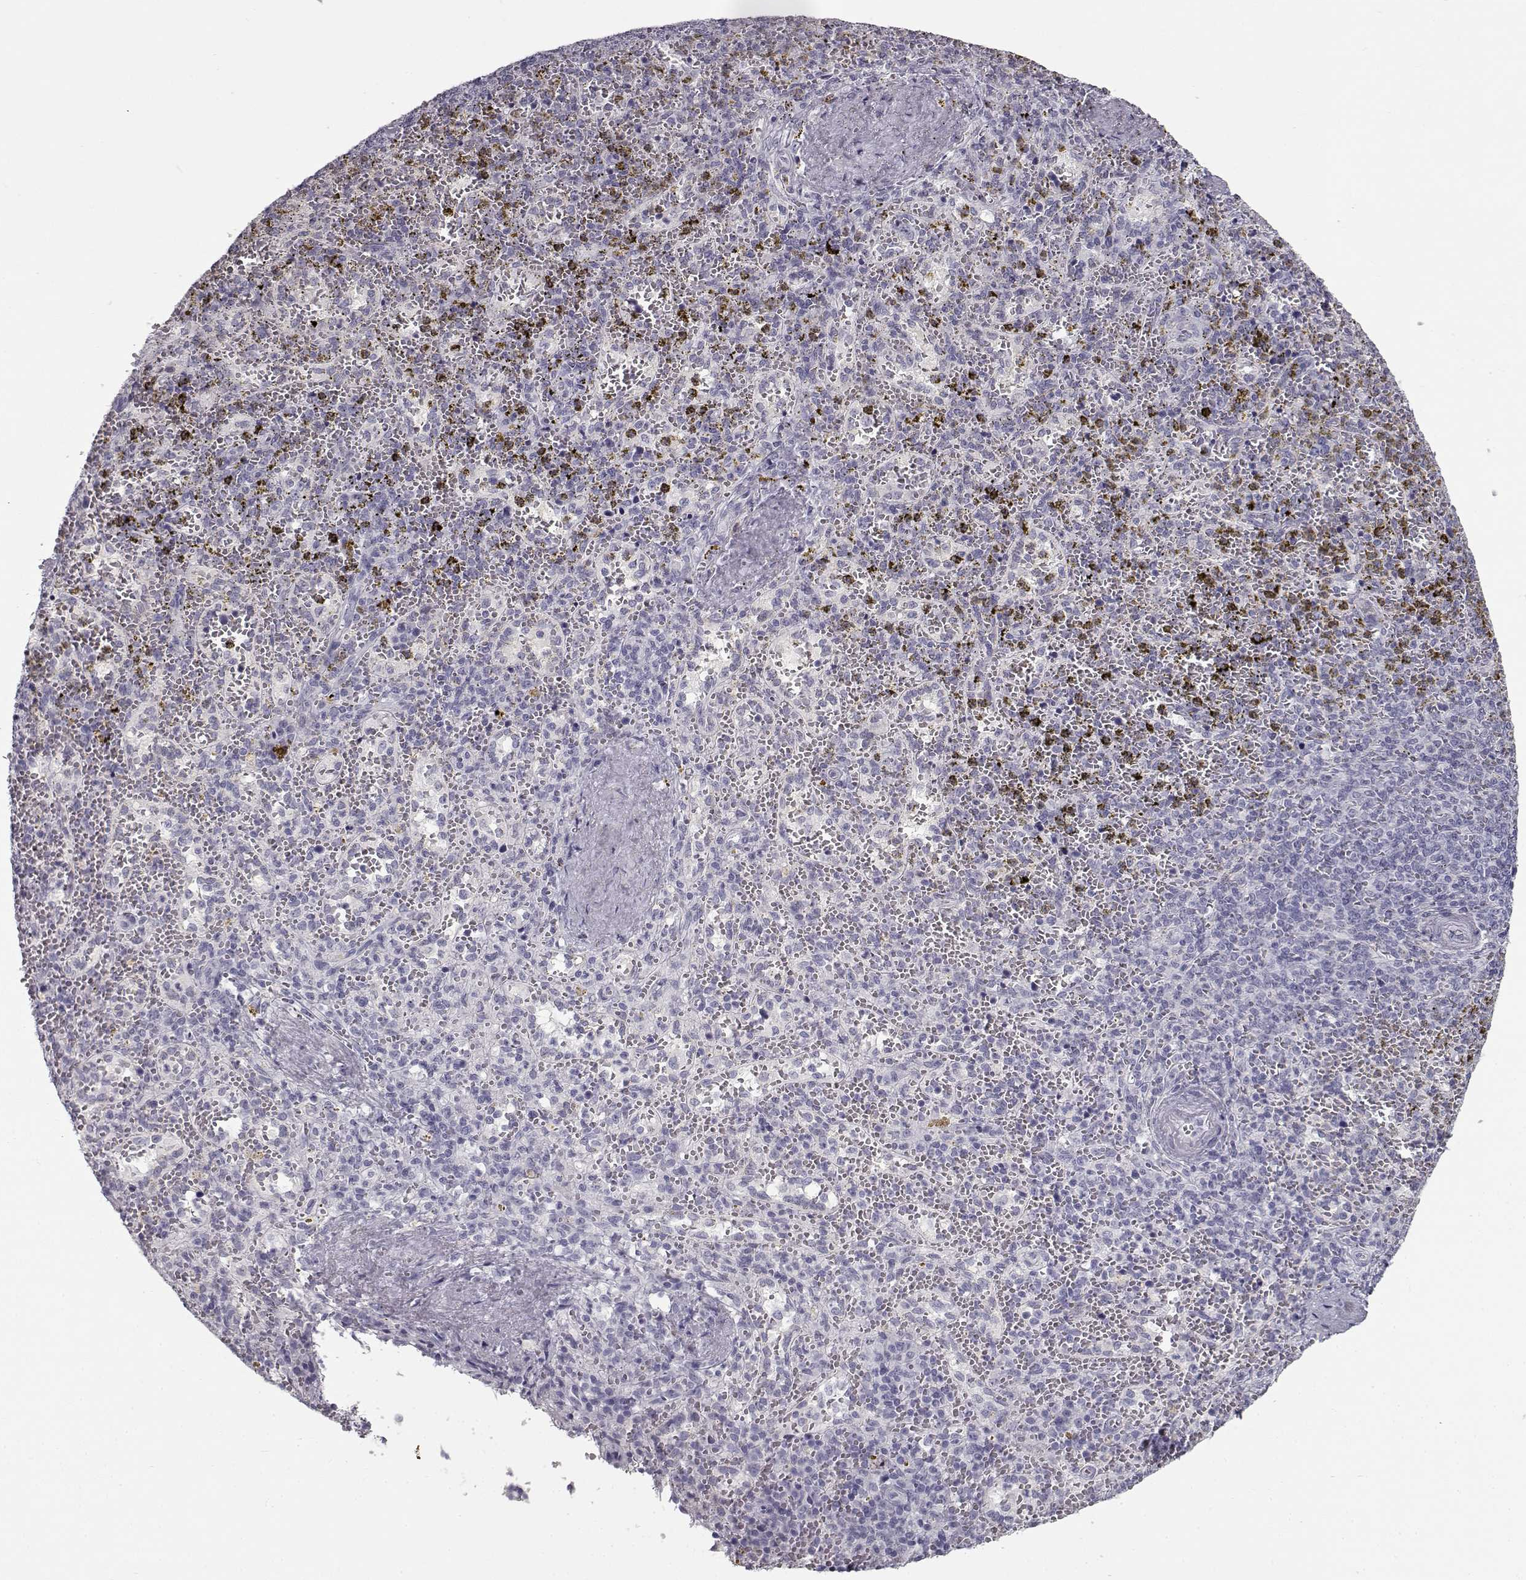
{"staining": {"intensity": "negative", "quantity": "none", "location": "none"}, "tissue": "spleen", "cell_type": "Cells in red pulp", "image_type": "normal", "snomed": [{"axis": "morphology", "description": "Normal tissue, NOS"}, {"axis": "topography", "description": "Spleen"}], "caption": "IHC of benign spleen reveals no expression in cells in red pulp. Brightfield microscopy of immunohistochemistry stained with DAB (brown) and hematoxylin (blue), captured at high magnification.", "gene": "SEMG2", "patient": {"sex": "female", "age": 50}}